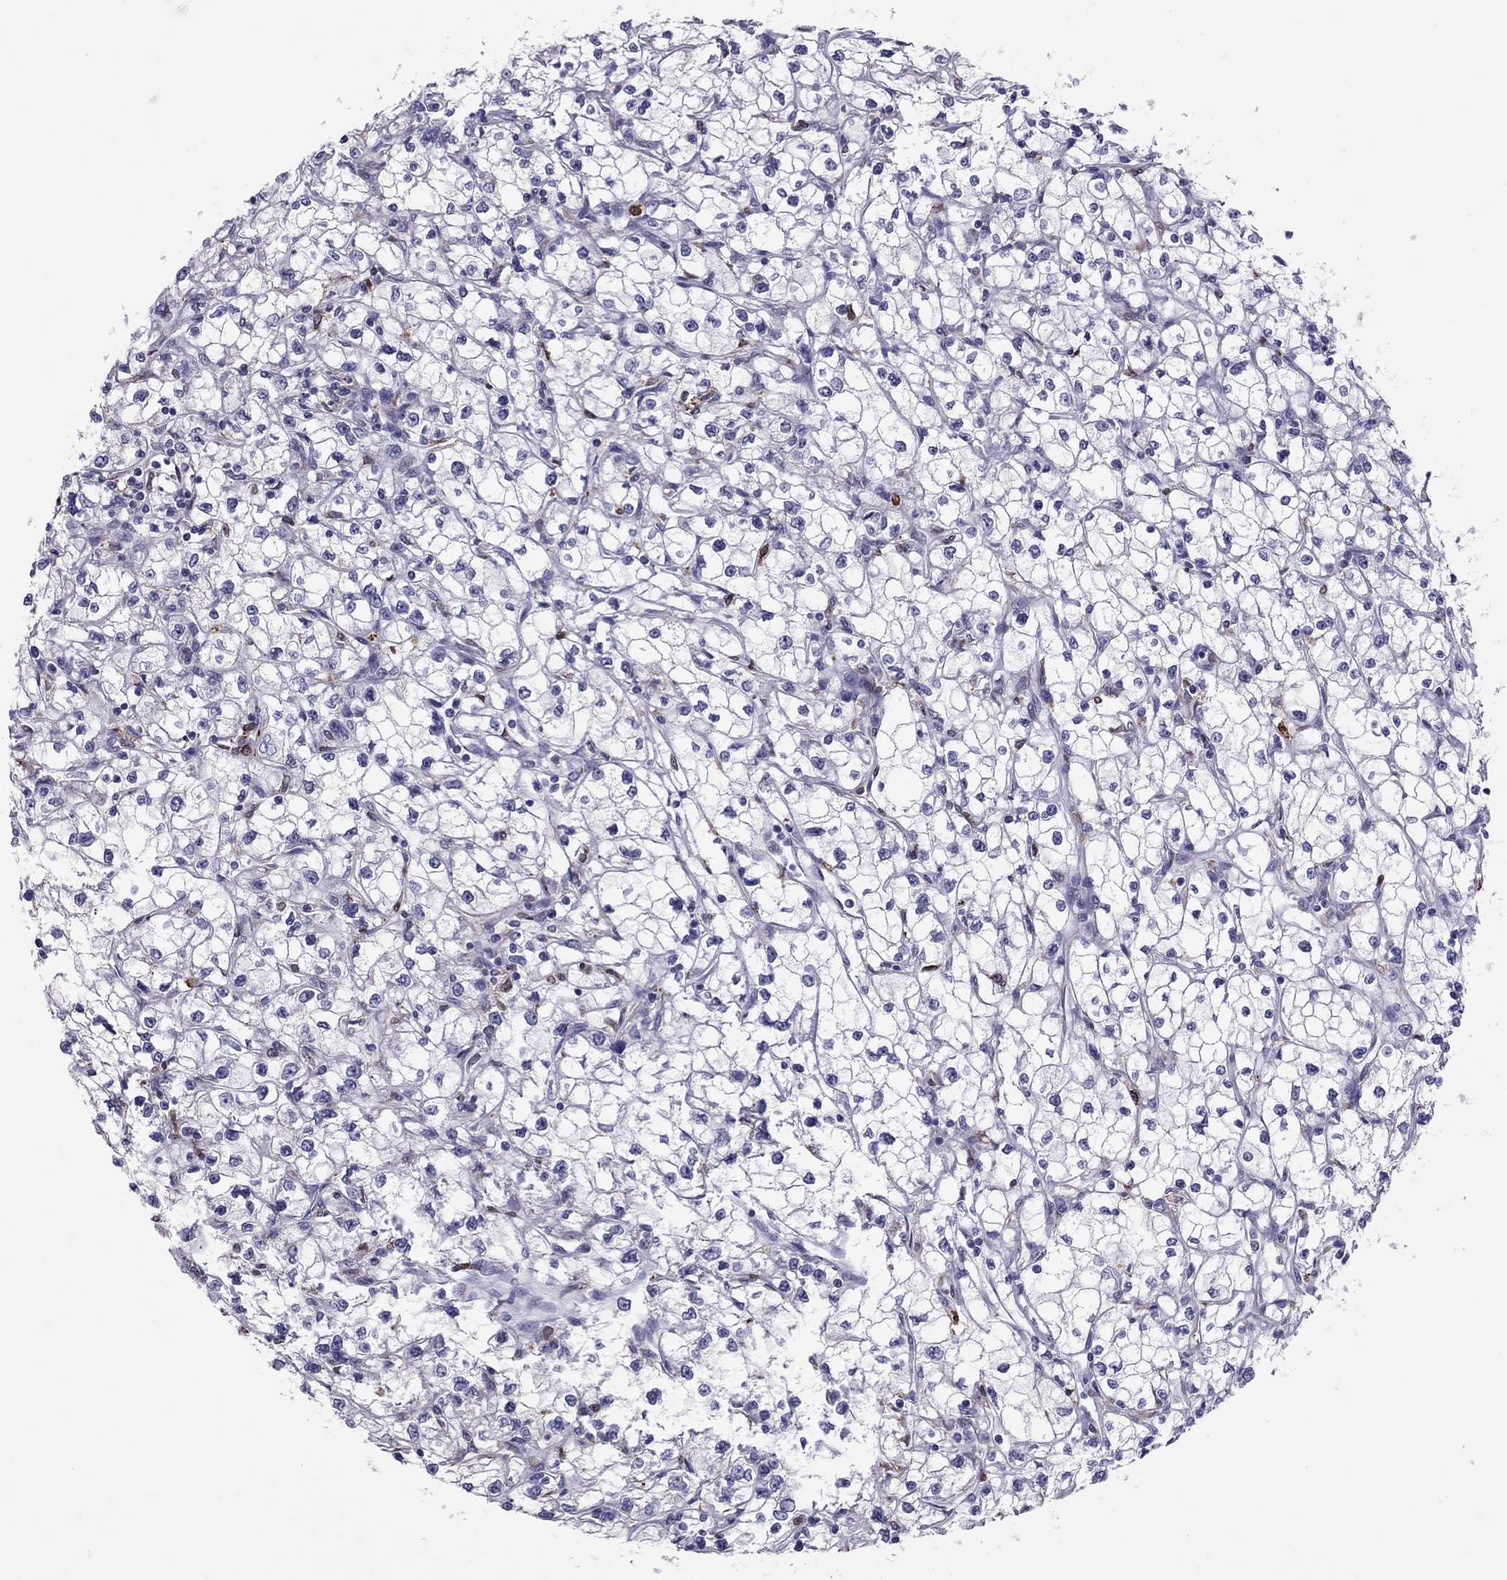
{"staining": {"intensity": "negative", "quantity": "none", "location": "none"}, "tissue": "renal cancer", "cell_type": "Tumor cells", "image_type": "cancer", "snomed": [{"axis": "morphology", "description": "Adenocarcinoma, NOS"}, {"axis": "topography", "description": "Kidney"}], "caption": "Protein analysis of renal adenocarcinoma exhibits no significant staining in tumor cells.", "gene": "ADORA2A", "patient": {"sex": "male", "age": 67}}